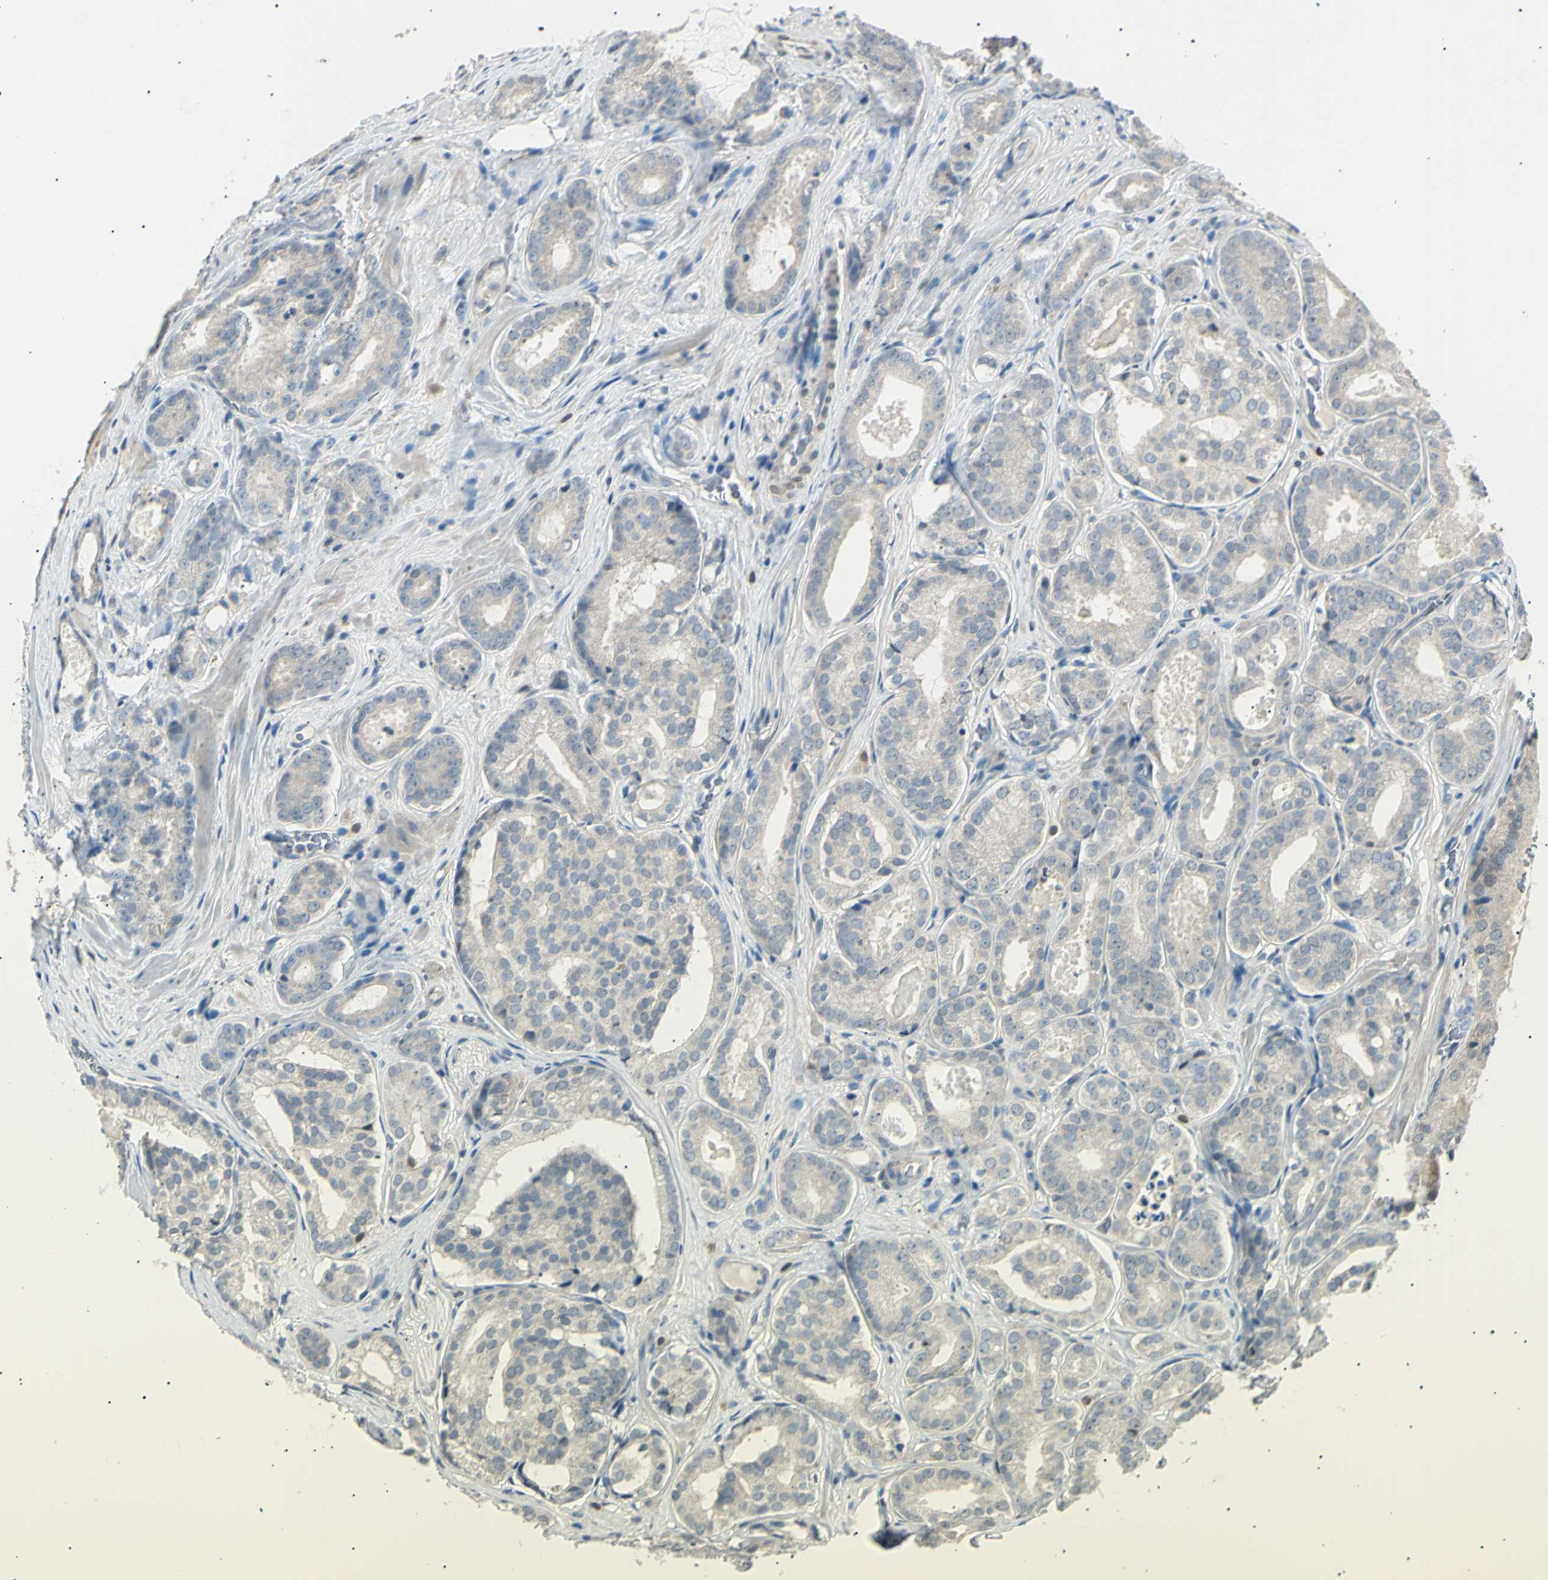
{"staining": {"intensity": "weak", "quantity": "<25%", "location": "cytoplasmic/membranous"}, "tissue": "prostate cancer", "cell_type": "Tumor cells", "image_type": "cancer", "snomed": [{"axis": "morphology", "description": "Adenocarcinoma, High grade"}, {"axis": "topography", "description": "Prostate"}], "caption": "DAB (3,3'-diaminobenzidine) immunohistochemical staining of adenocarcinoma (high-grade) (prostate) shows no significant expression in tumor cells. The staining is performed using DAB (3,3'-diaminobenzidine) brown chromogen with nuclei counter-stained in using hematoxylin.", "gene": "LHPP", "patient": {"sex": "male", "age": 64}}